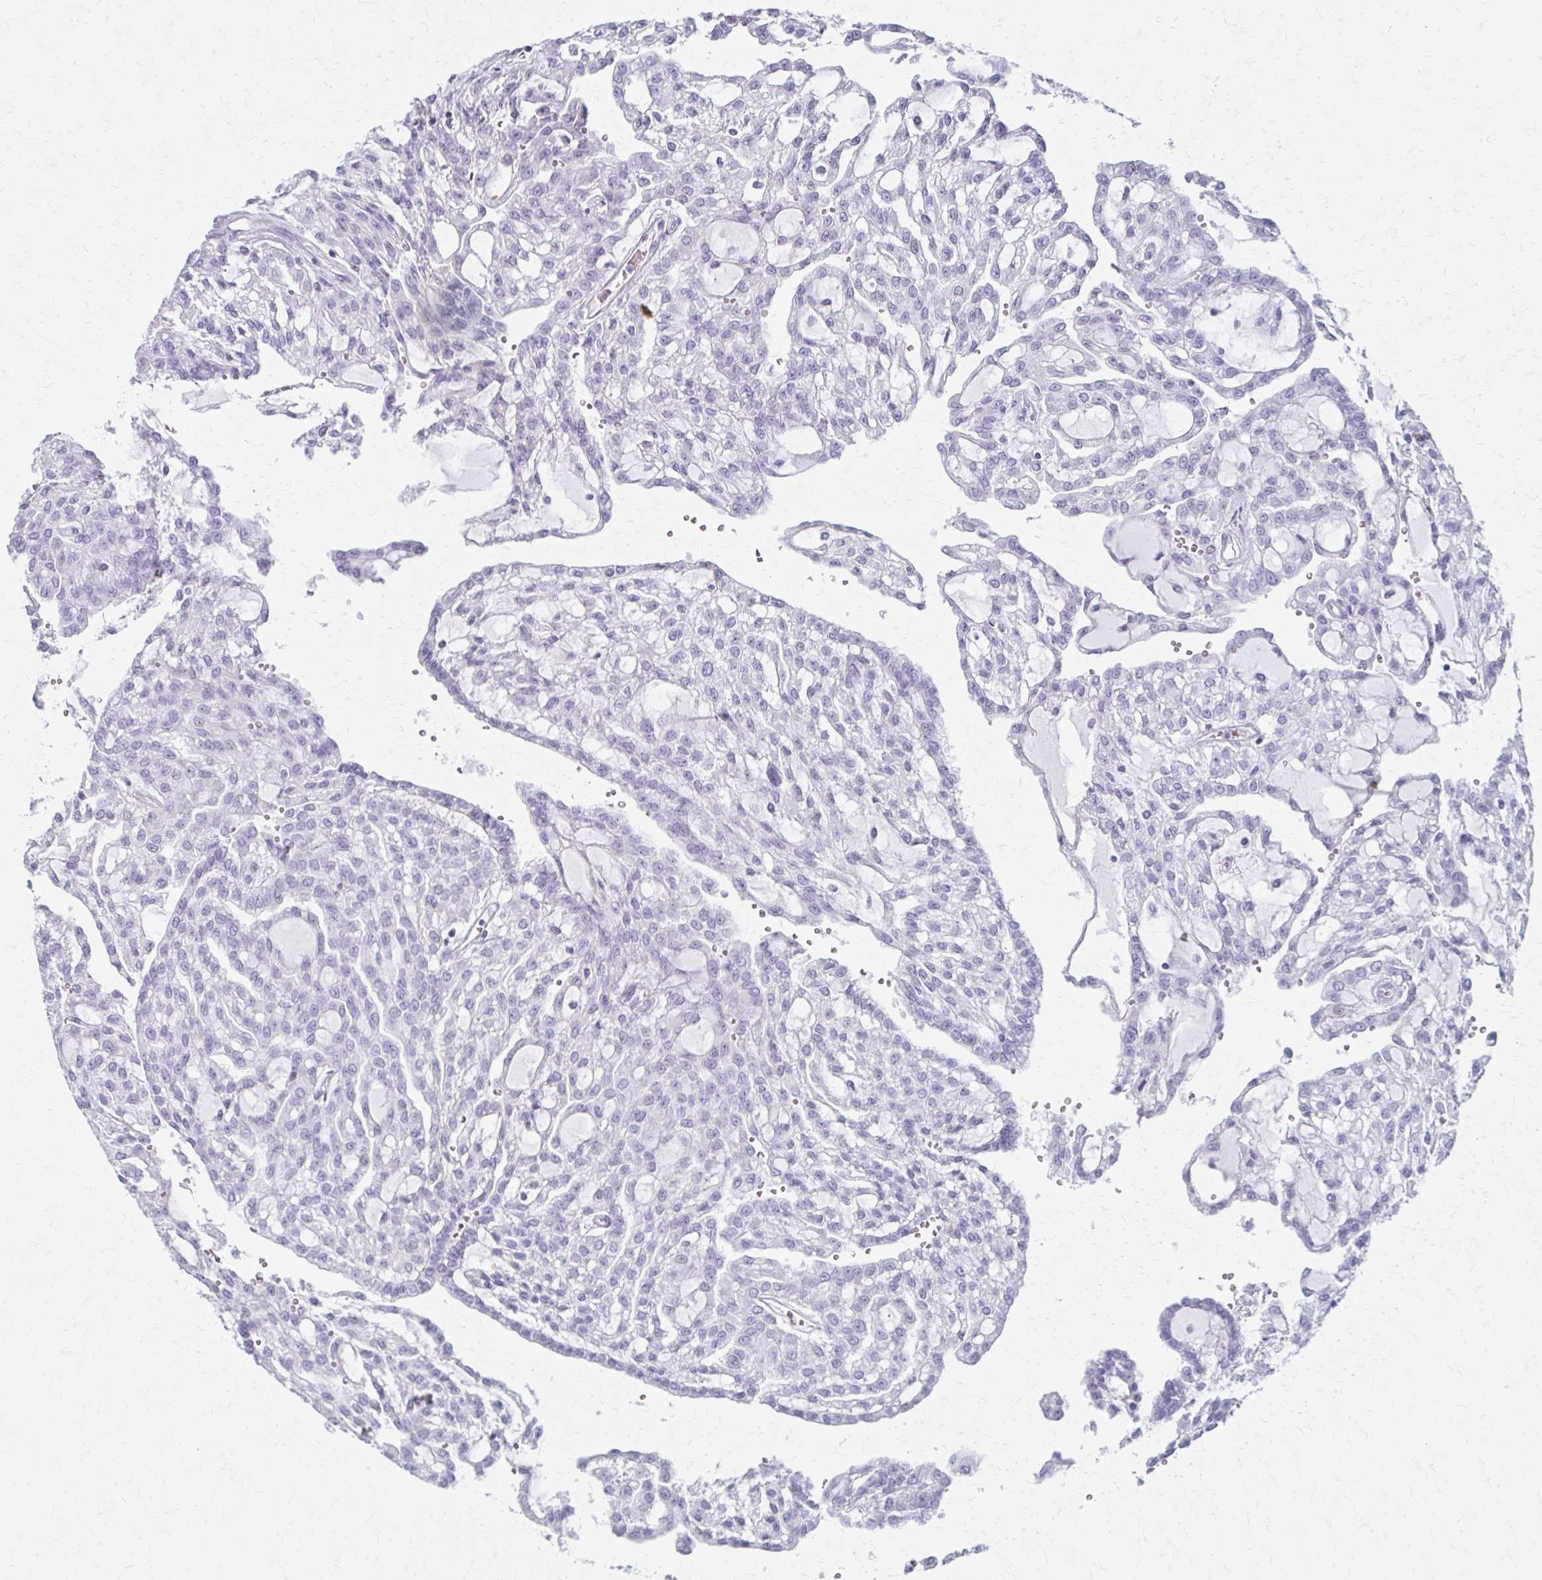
{"staining": {"intensity": "negative", "quantity": "none", "location": "none"}, "tissue": "renal cancer", "cell_type": "Tumor cells", "image_type": "cancer", "snomed": [{"axis": "morphology", "description": "Adenocarcinoma, NOS"}, {"axis": "topography", "description": "Kidney"}], "caption": "Tumor cells show no significant protein positivity in renal adenocarcinoma. The staining is performed using DAB brown chromogen with nuclei counter-stained in using hematoxylin.", "gene": "MORC4", "patient": {"sex": "male", "age": 63}}